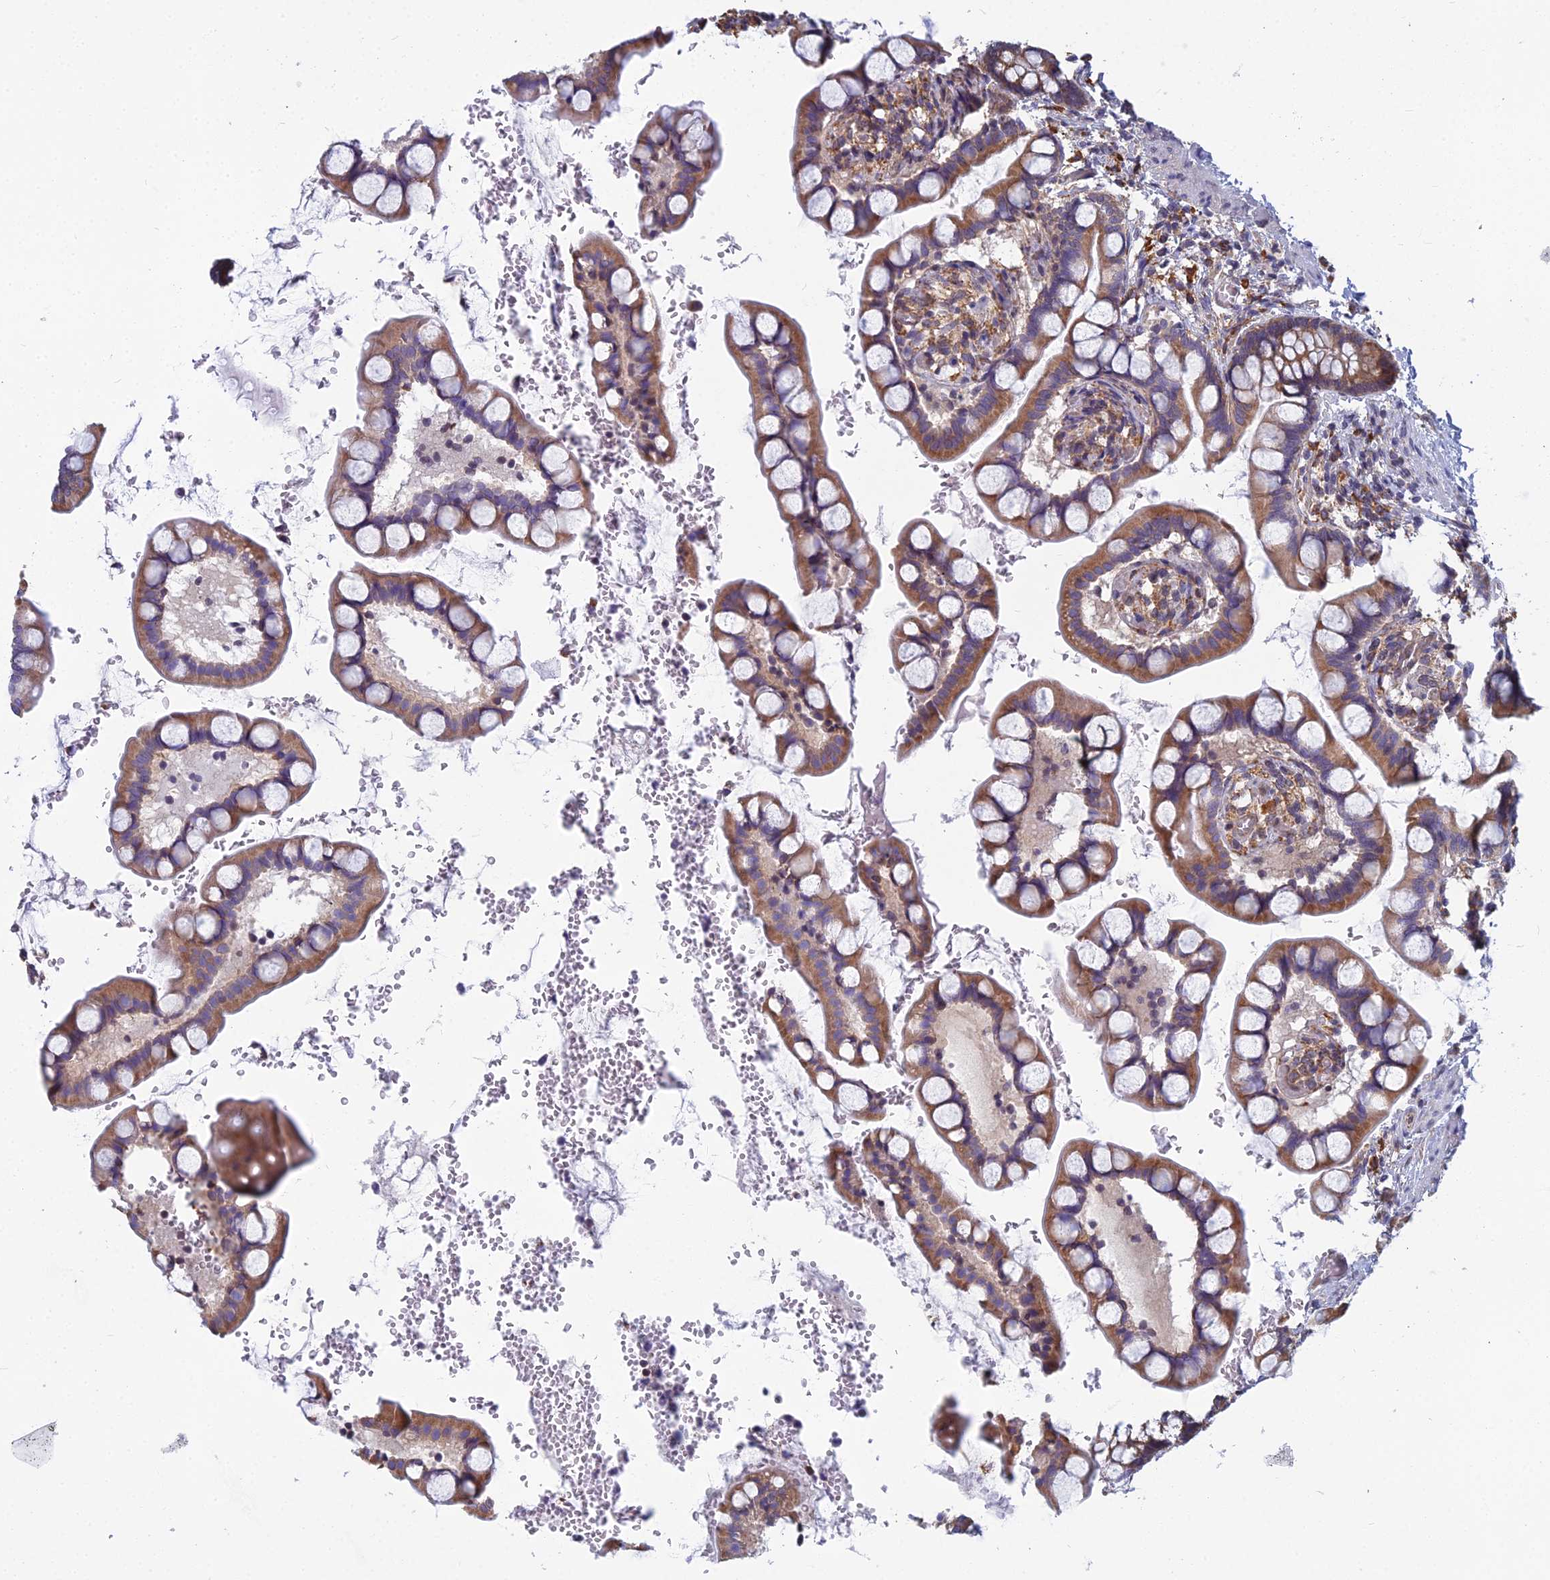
{"staining": {"intensity": "moderate", "quantity": ">75%", "location": "cytoplasmic/membranous"}, "tissue": "small intestine", "cell_type": "Glandular cells", "image_type": "normal", "snomed": [{"axis": "morphology", "description": "Normal tissue, NOS"}, {"axis": "topography", "description": "Small intestine"}], "caption": "The histopathology image displays immunohistochemical staining of benign small intestine. There is moderate cytoplasmic/membranous positivity is appreciated in about >75% of glandular cells. Using DAB (brown) and hematoxylin (blue) stains, captured at high magnification using brightfield microscopy.", "gene": "KIAA1143", "patient": {"sex": "male", "age": 52}}